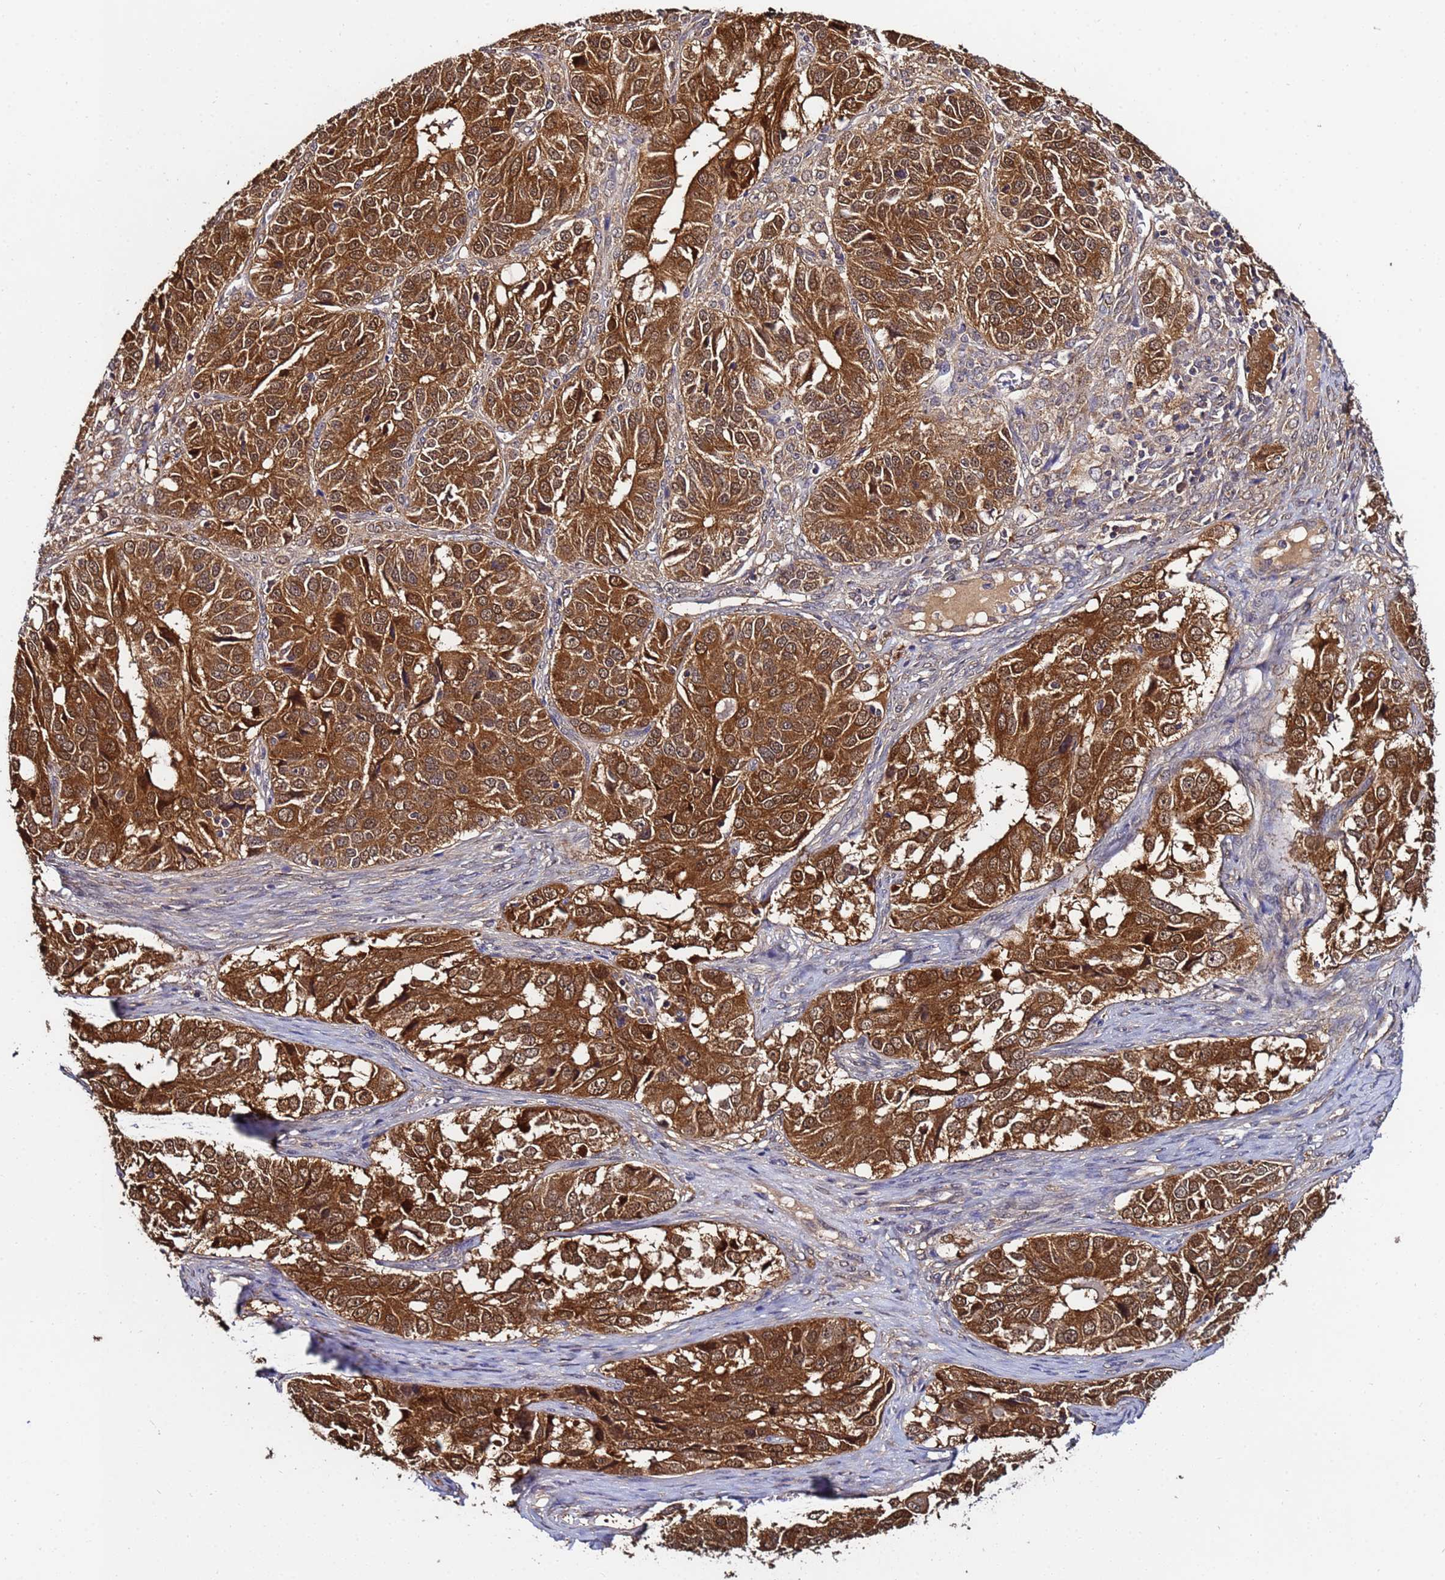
{"staining": {"intensity": "moderate", "quantity": ">75%", "location": "cytoplasmic/membranous,nuclear"}, "tissue": "ovarian cancer", "cell_type": "Tumor cells", "image_type": "cancer", "snomed": [{"axis": "morphology", "description": "Carcinoma, endometroid"}, {"axis": "topography", "description": "Ovary"}], "caption": "Endometroid carcinoma (ovarian) stained for a protein exhibits moderate cytoplasmic/membranous and nuclear positivity in tumor cells.", "gene": "NAXE", "patient": {"sex": "female", "age": 51}}